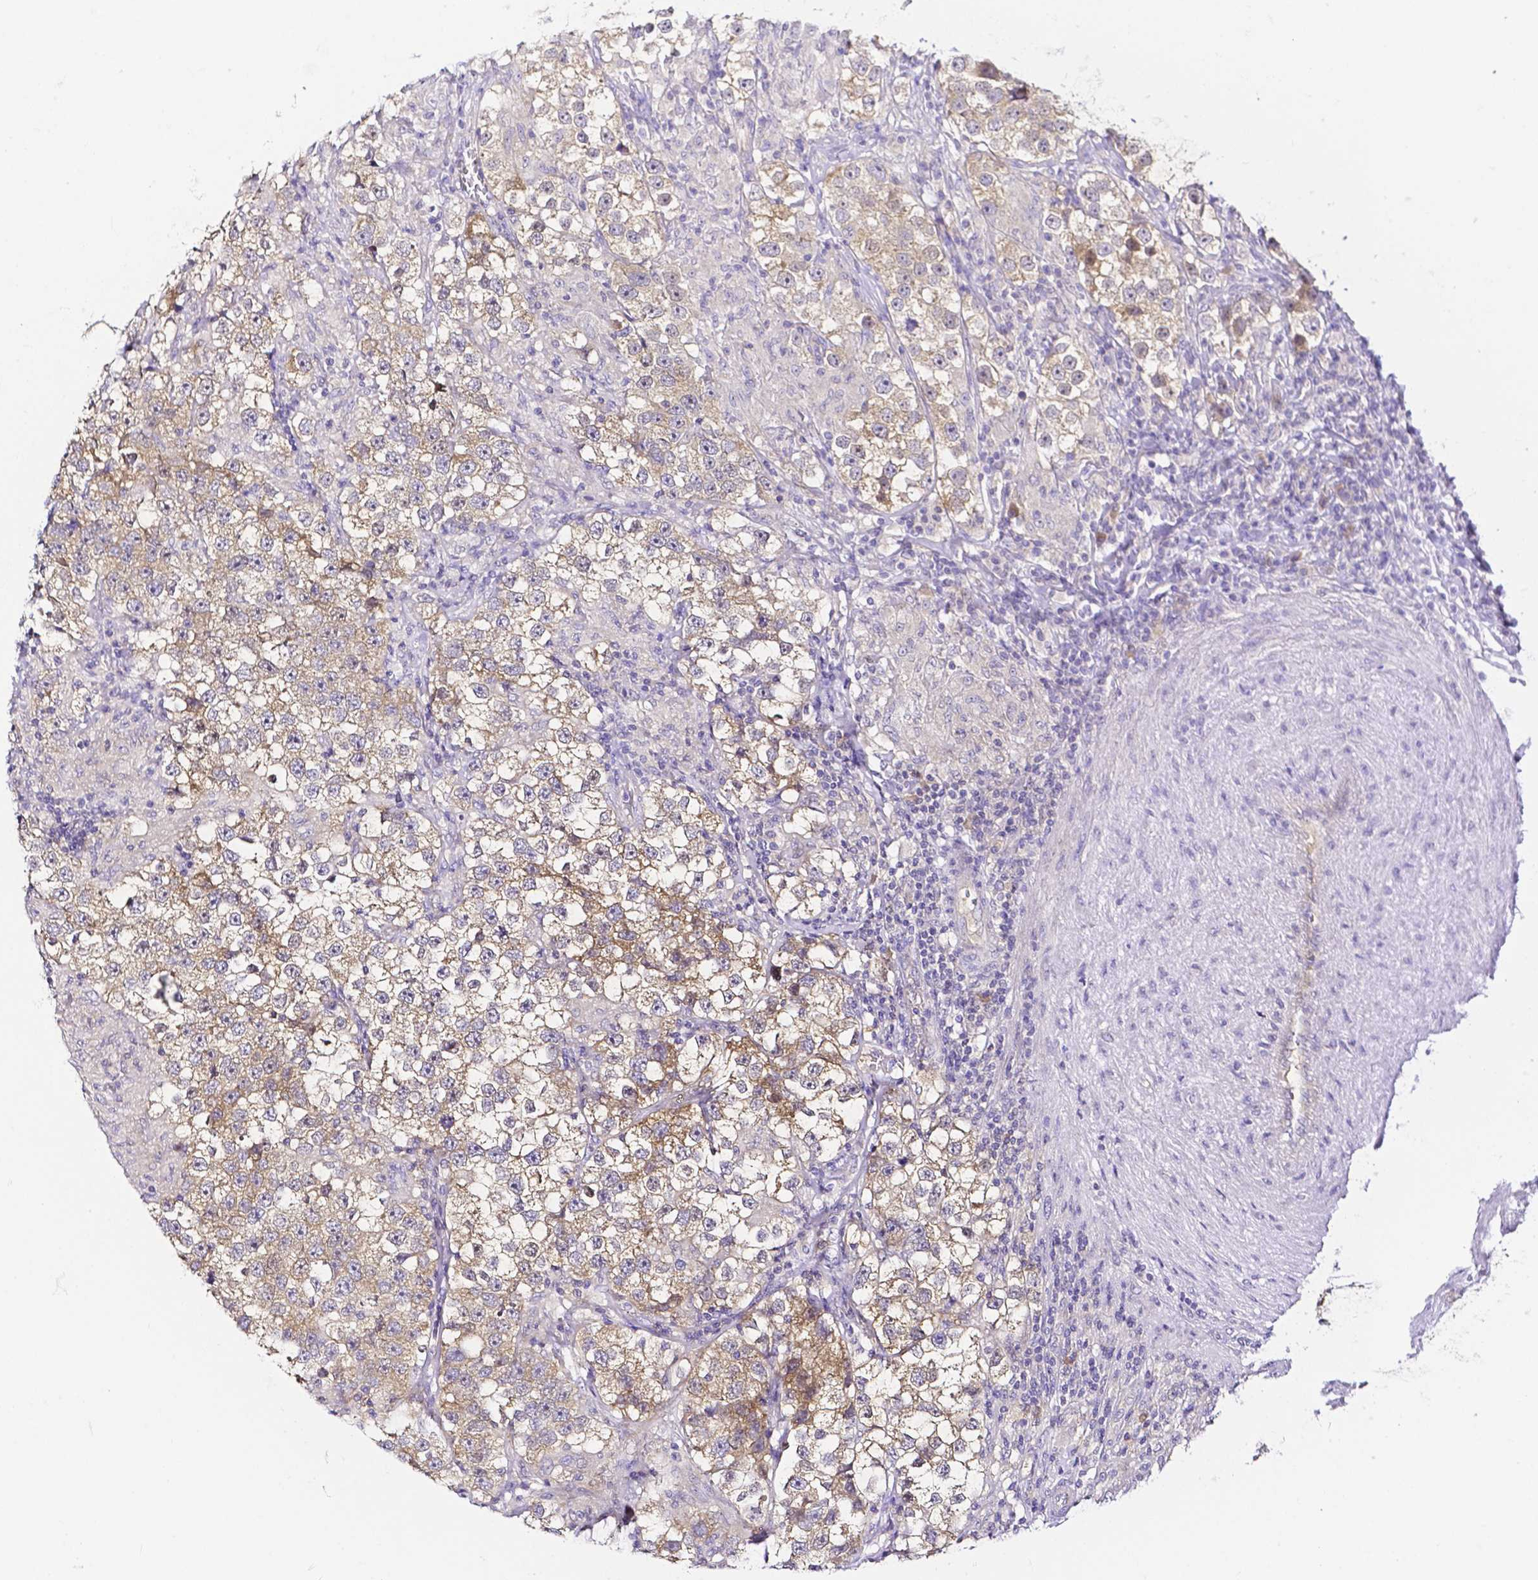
{"staining": {"intensity": "weak", "quantity": ">75%", "location": "cytoplasmic/membranous"}, "tissue": "testis cancer", "cell_type": "Tumor cells", "image_type": "cancer", "snomed": [{"axis": "morphology", "description": "Seminoma, NOS"}, {"axis": "topography", "description": "Testis"}], "caption": "Testis cancer (seminoma) stained with DAB (3,3'-diaminobenzidine) immunohistochemistry displays low levels of weak cytoplasmic/membranous expression in about >75% of tumor cells.", "gene": "PKP3", "patient": {"sex": "male", "age": 46}}